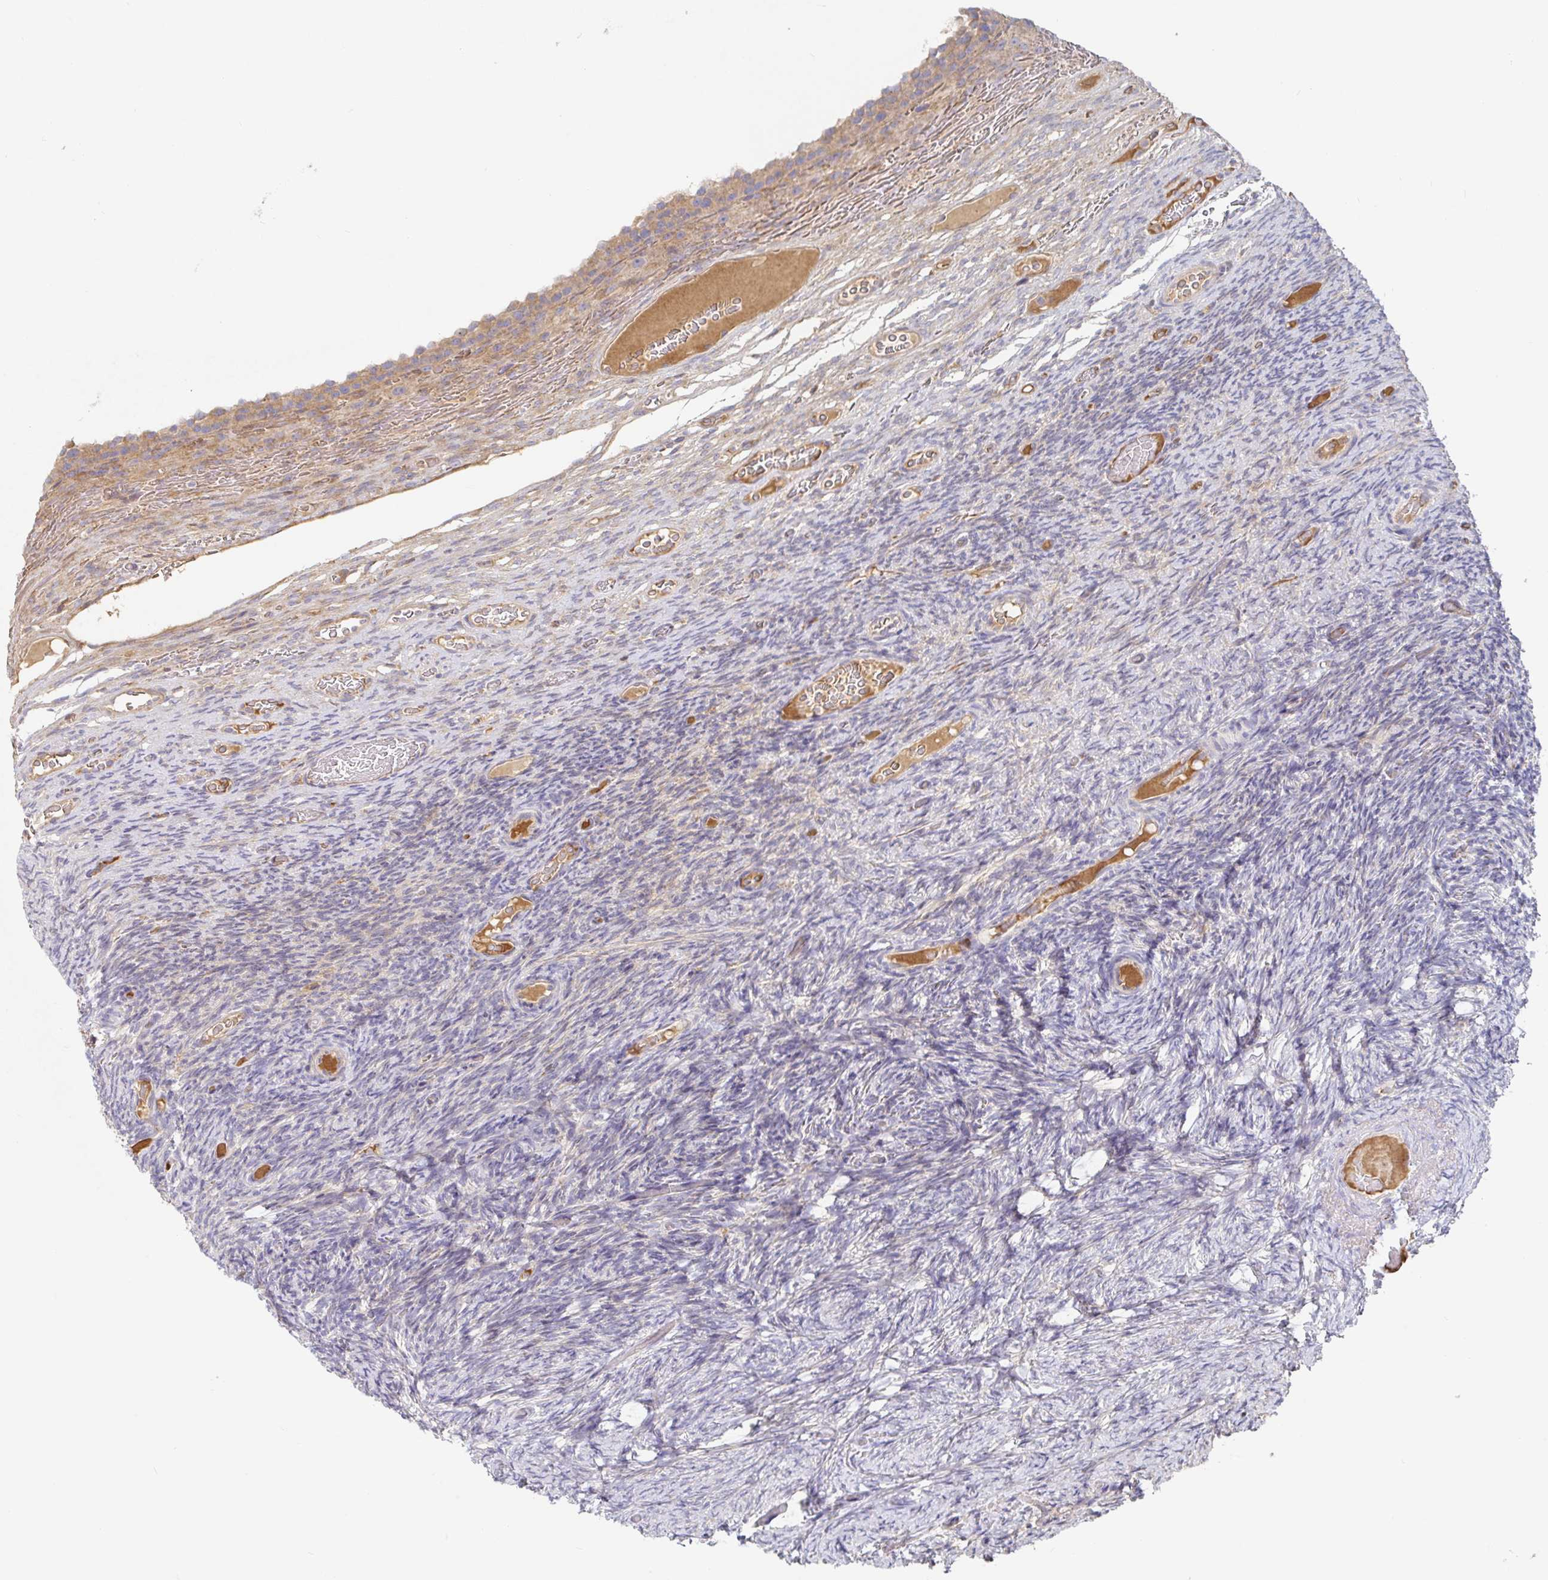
{"staining": {"intensity": "negative", "quantity": "none", "location": "none"}, "tissue": "ovary", "cell_type": "Ovarian stroma cells", "image_type": "normal", "snomed": [{"axis": "morphology", "description": "Normal tissue, NOS"}, {"axis": "topography", "description": "Ovary"}], "caption": "Ovarian stroma cells show no significant positivity in unremarkable ovary. (Brightfield microscopy of DAB IHC at high magnification).", "gene": "IRAK2", "patient": {"sex": "female", "age": 34}}